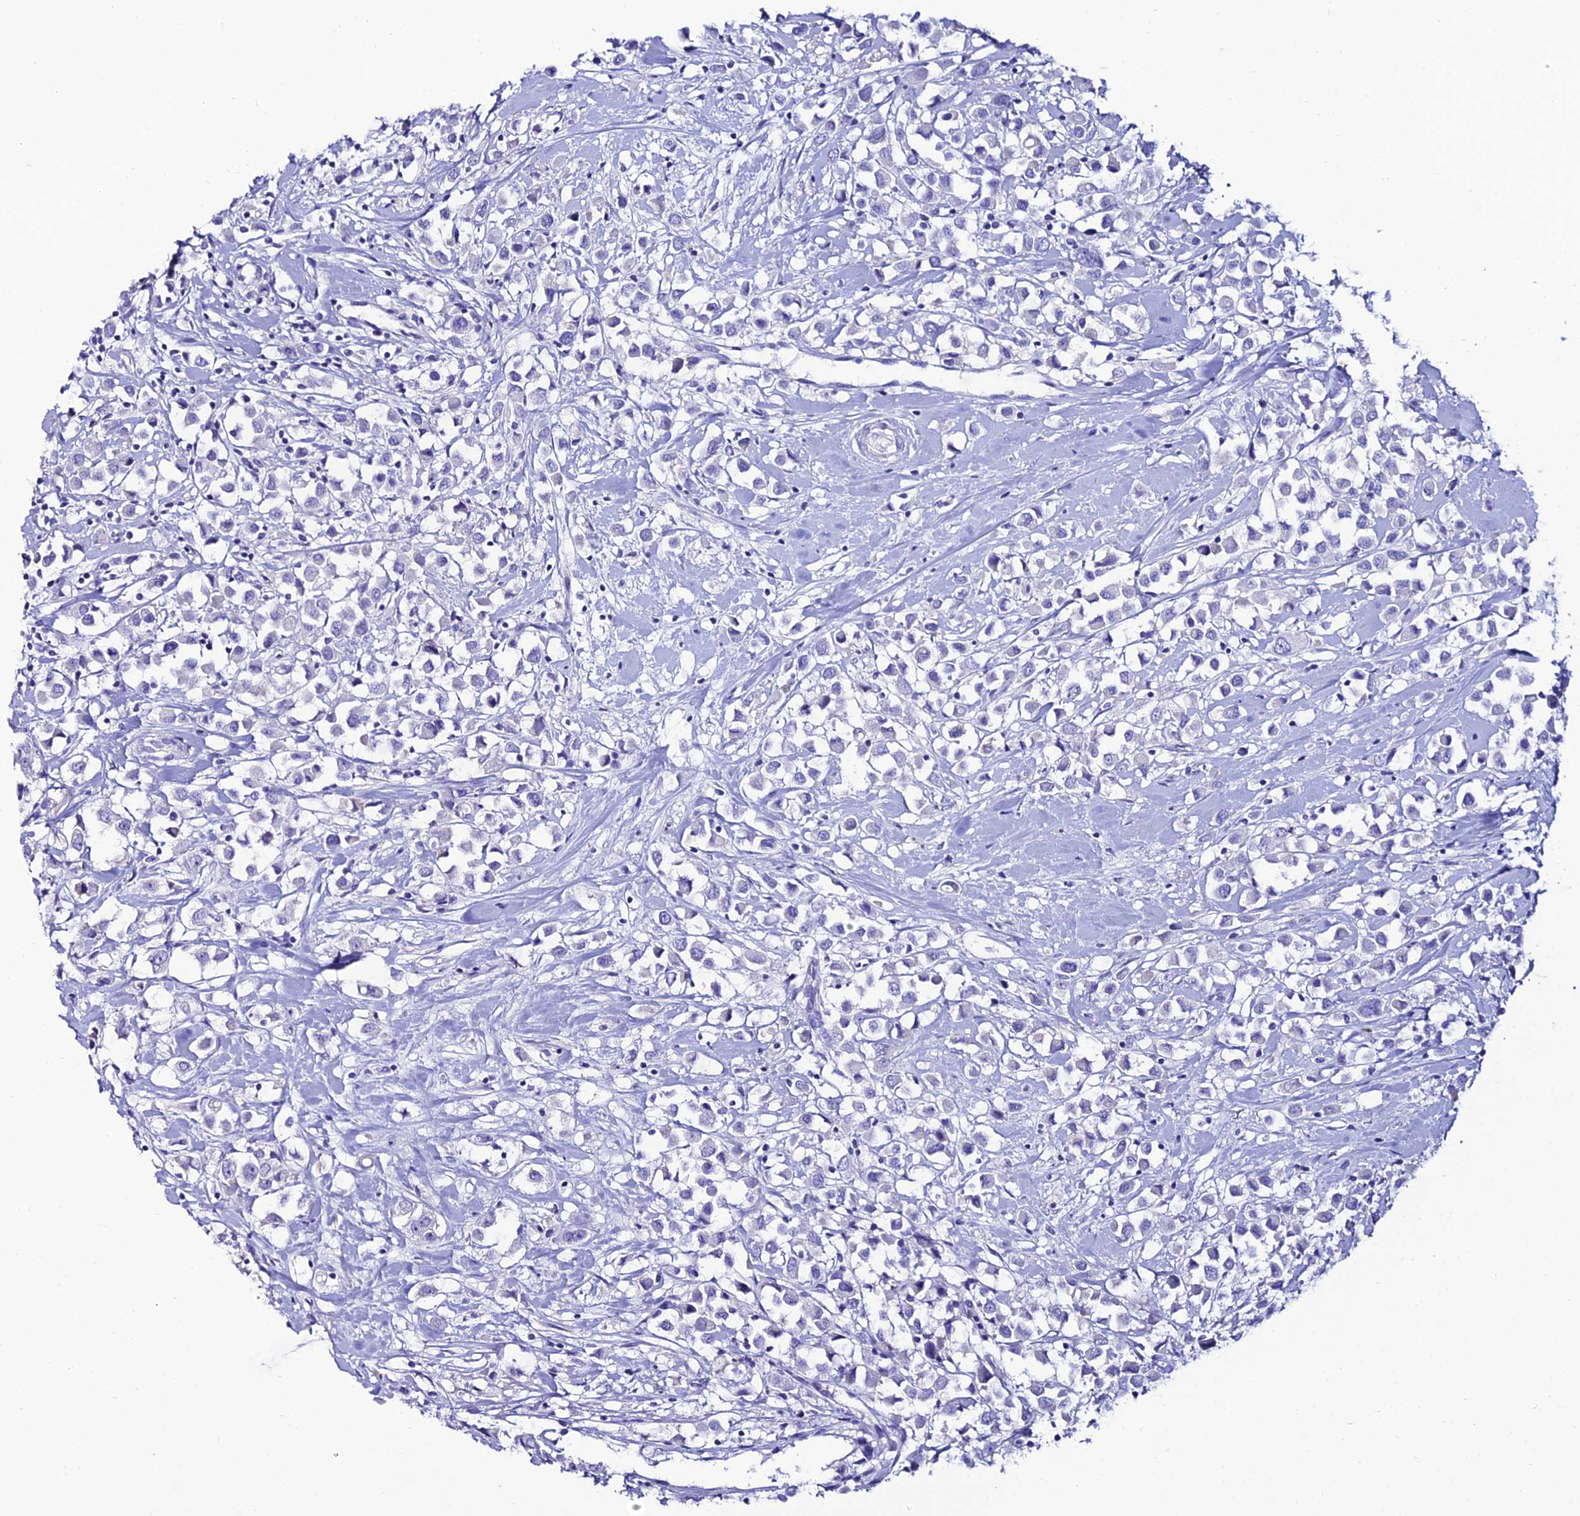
{"staining": {"intensity": "negative", "quantity": "none", "location": "none"}, "tissue": "breast cancer", "cell_type": "Tumor cells", "image_type": "cancer", "snomed": [{"axis": "morphology", "description": "Duct carcinoma"}, {"axis": "topography", "description": "Breast"}], "caption": "This is an IHC histopathology image of human breast intraductal carcinoma. There is no expression in tumor cells.", "gene": "OR4D5", "patient": {"sex": "female", "age": 61}}